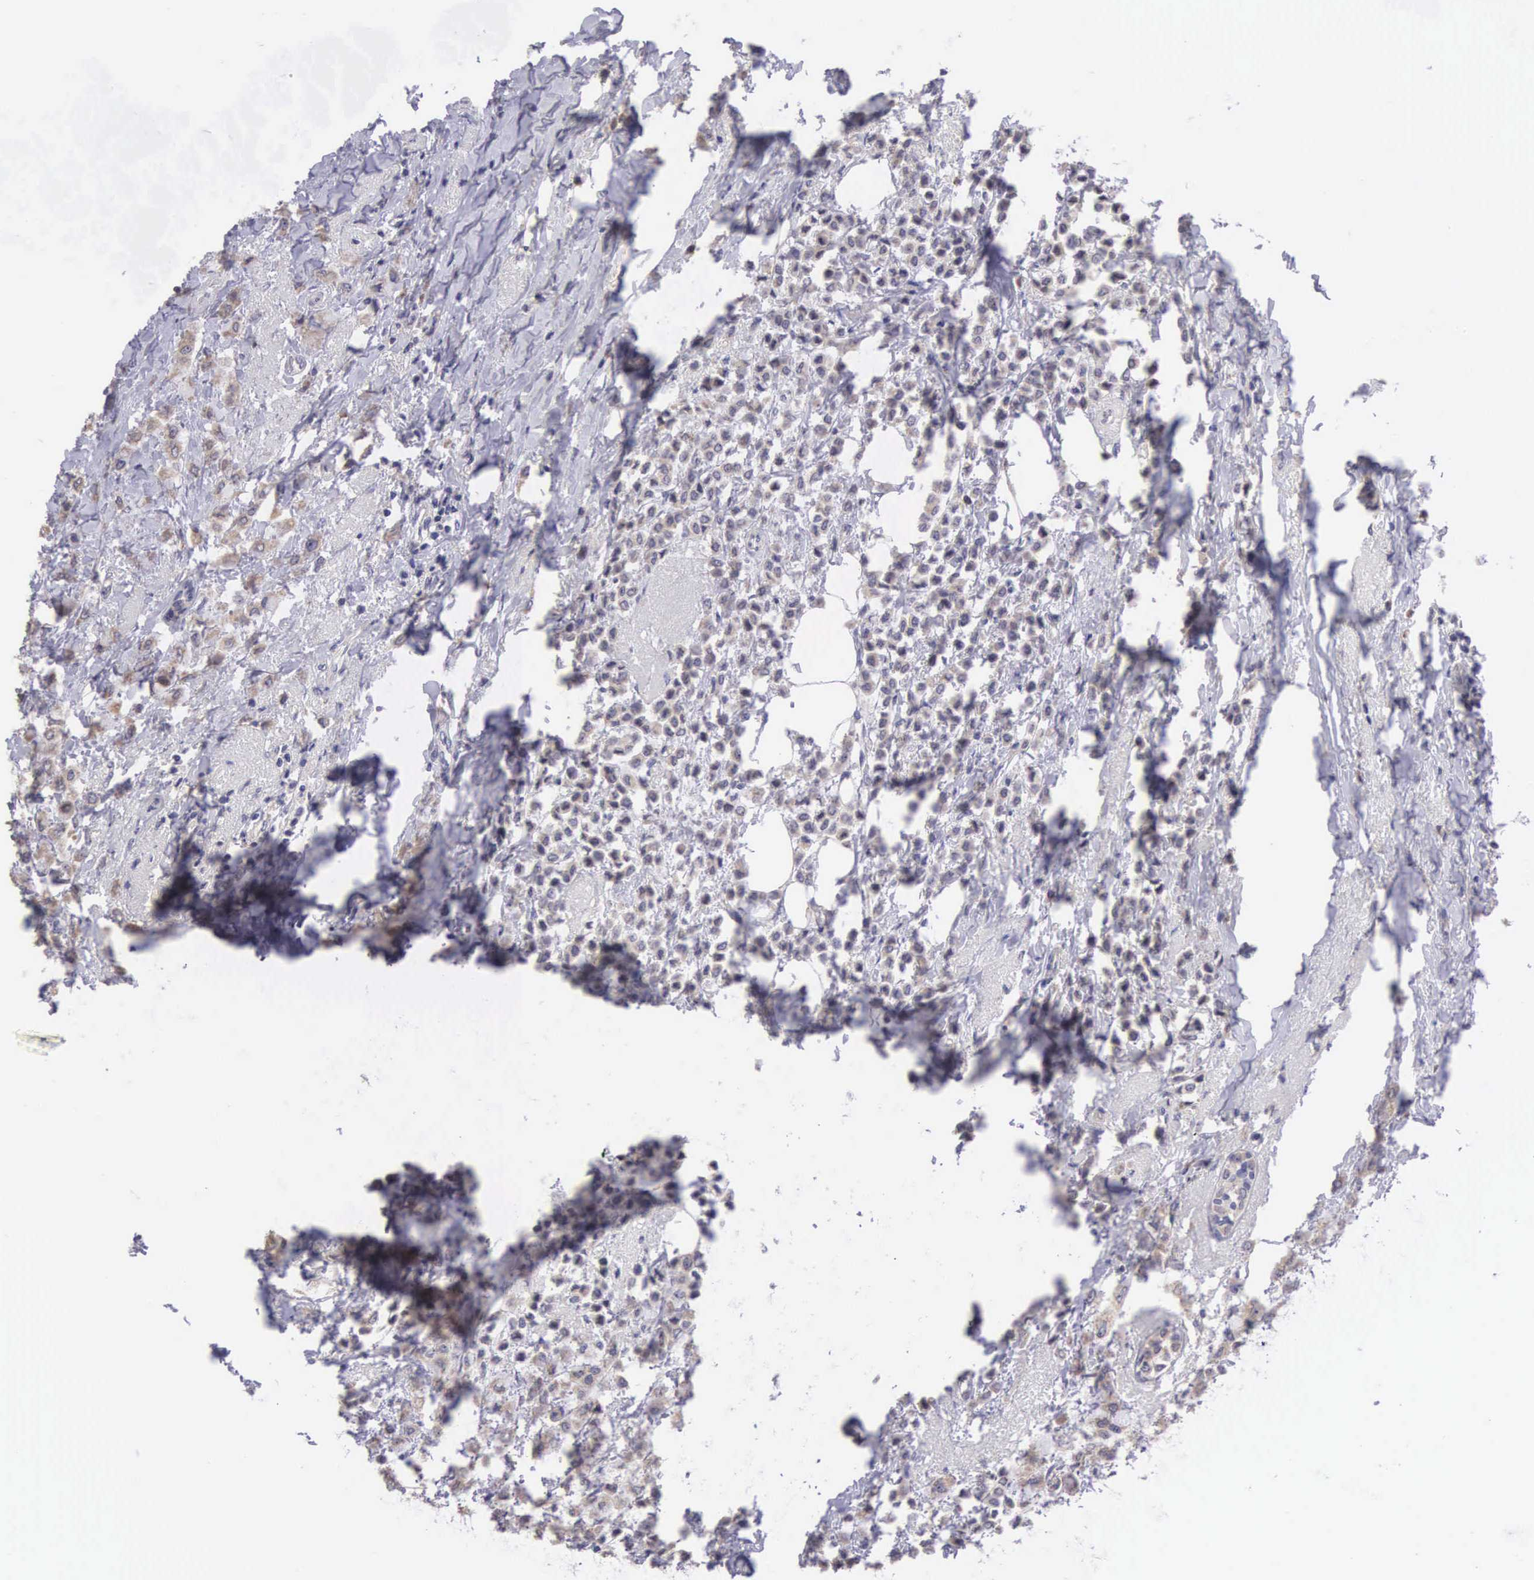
{"staining": {"intensity": "weak", "quantity": "25%-75%", "location": "cytoplasmic/membranous"}, "tissue": "breast cancer", "cell_type": "Tumor cells", "image_type": "cancer", "snomed": [{"axis": "morphology", "description": "Lobular carcinoma"}, {"axis": "topography", "description": "Breast"}], "caption": "Breast lobular carcinoma stained for a protein (brown) reveals weak cytoplasmic/membranous positive expression in approximately 25%-75% of tumor cells.", "gene": "ARG2", "patient": {"sex": "female", "age": 85}}